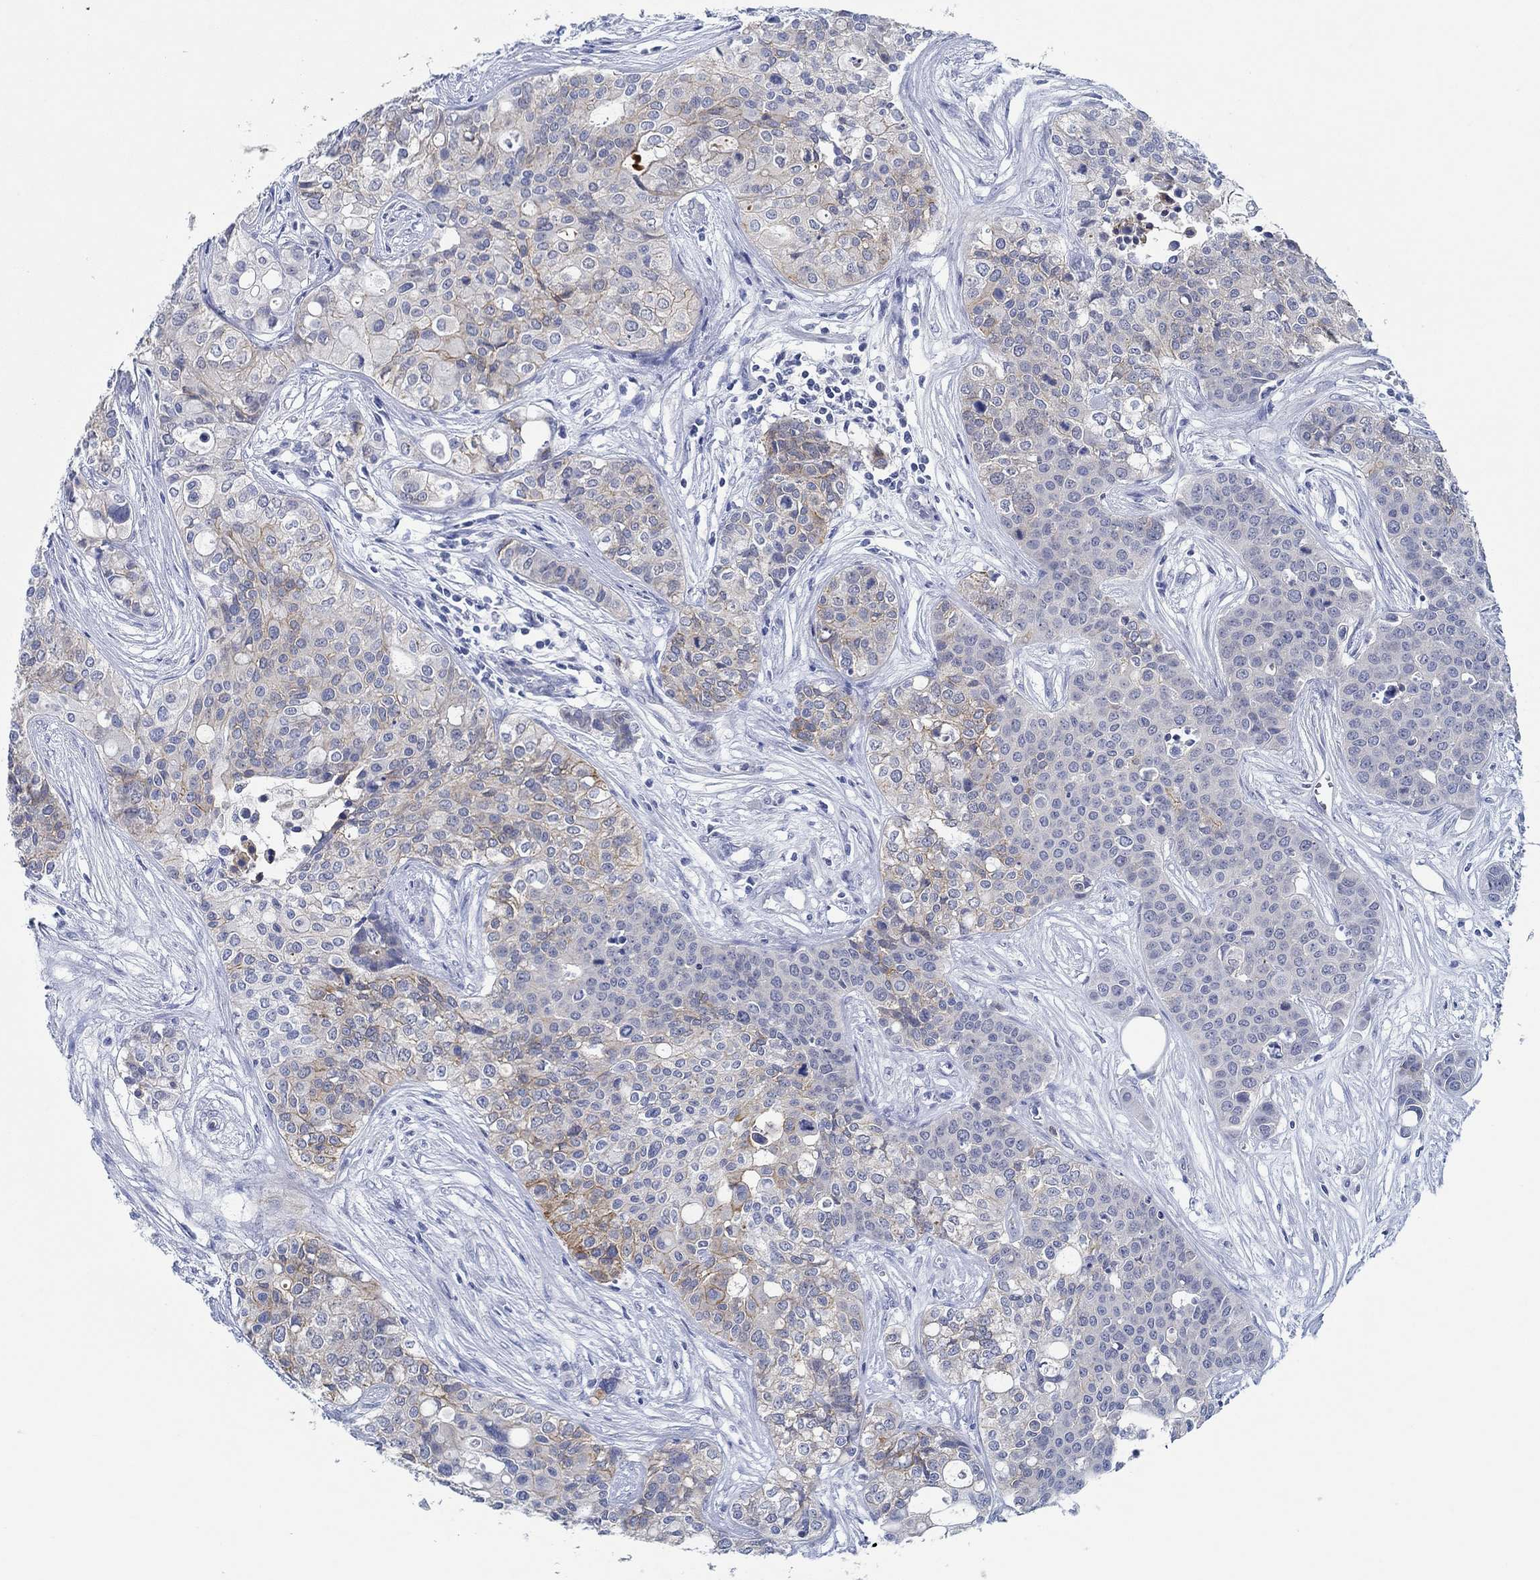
{"staining": {"intensity": "moderate", "quantity": "25%-75%", "location": "cytoplasmic/membranous"}, "tissue": "carcinoid", "cell_type": "Tumor cells", "image_type": "cancer", "snomed": [{"axis": "morphology", "description": "Carcinoid, malignant, NOS"}, {"axis": "topography", "description": "Colon"}], "caption": "IHC (DAB) staining of carcinoid (malignant) demonstrates moderate cytoplasmic/membranous protein positivity in about 25%-75% of tumor cells.", "gene": "ZNF671", "patient": {"sex": "male", "age": 81}}